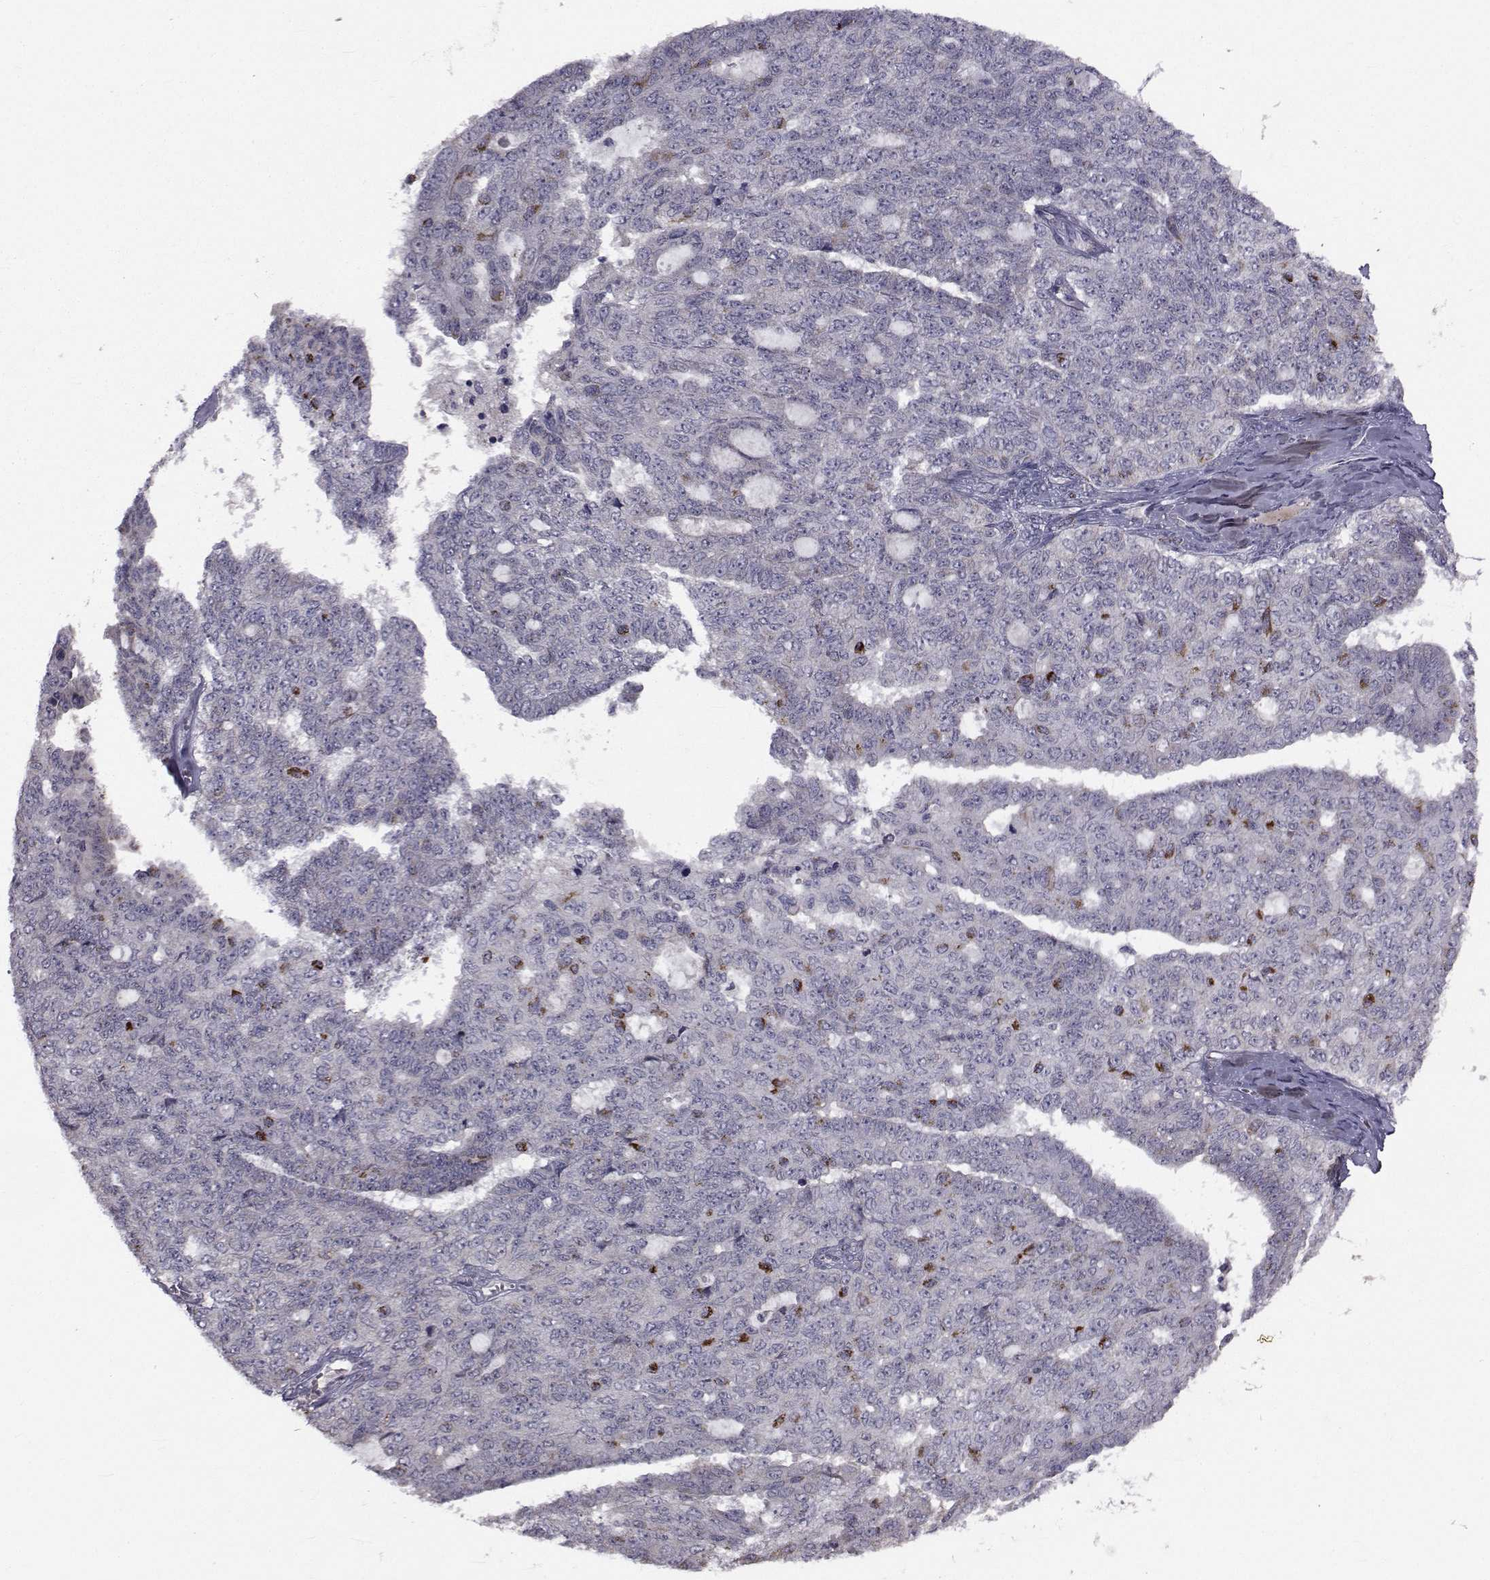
{"staining": {"intensity": "negative", "quantity": "none", "location": "none"}, "tissue": "ovarian cancer", "cell_type": "Tumor cells", "image_type": "cancer", "snomed": [{"axis": "morphology", "description": "Cystadenocarcinoma, serous, NOS"}, {"axis": "topography", "description": "Ovary"}], "caption": "Serous cystadenocarcinoma (ovarian) stained for a protein using IHC demonstrates no expression tumor cells.", "gene": "FDXR", "patient": {"sex": "female", "age": 71}}